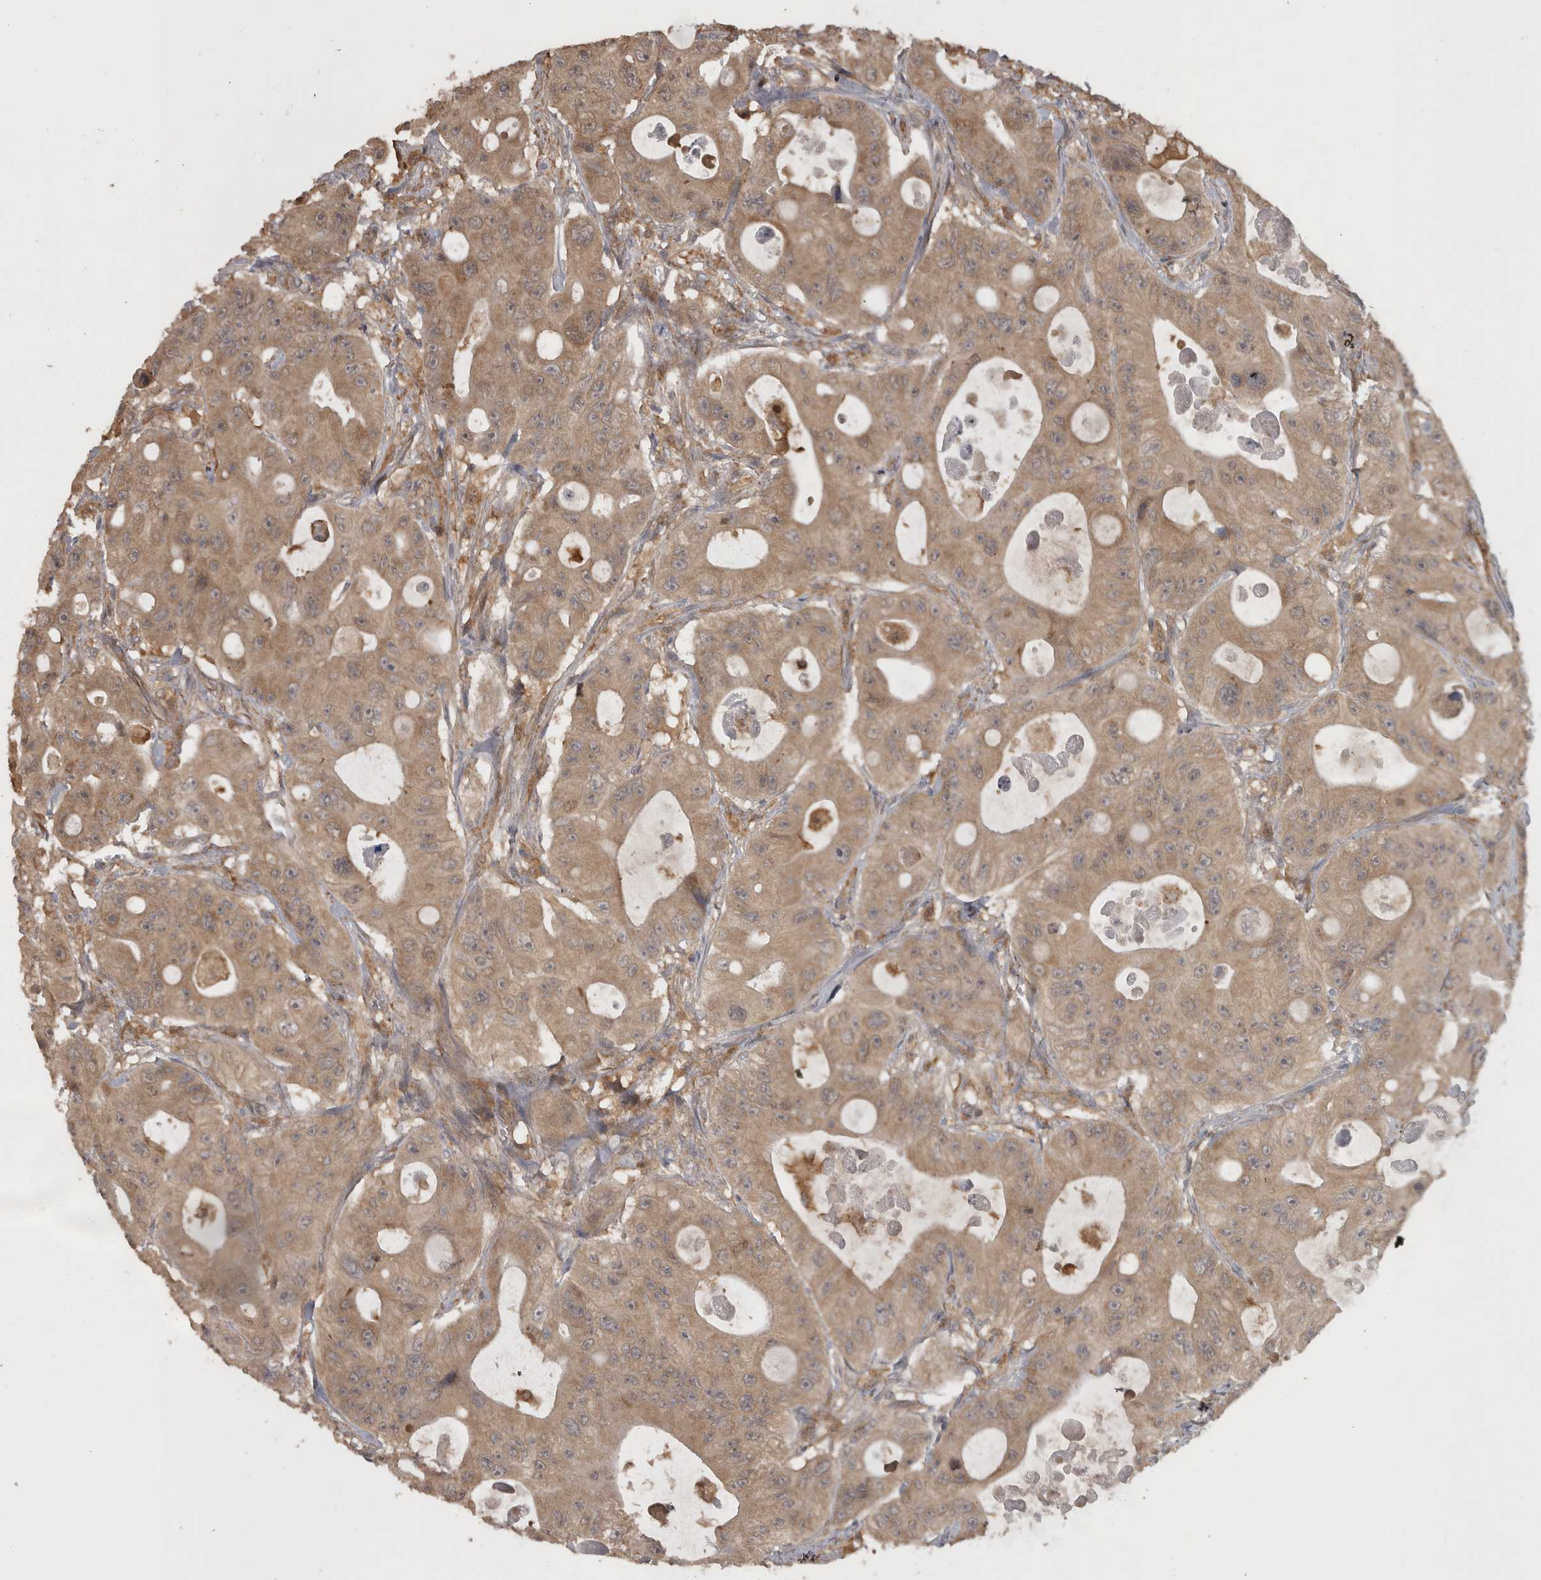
{"staining": {"intensity": "weak", "quantity": ">75%", "location": "cytoplasmic/membranous"}, "tissue": "colorectal cancer", "cell_type": "Tumor cells", "image_type": "cancer", "snomed": [{"axis": "morphology", "description": "Adenocarcinoma, NOS"}, {"axis": "topography", "description": "Colon"}], "caption": "Immunohistochemical staining of colorectal cancer reveals low levels of weak cytoplasmic/membranous expression in approximately >75% of tumor cells.", "gene": "MICU3", "patient": {"sex": "female", "age": 46}}